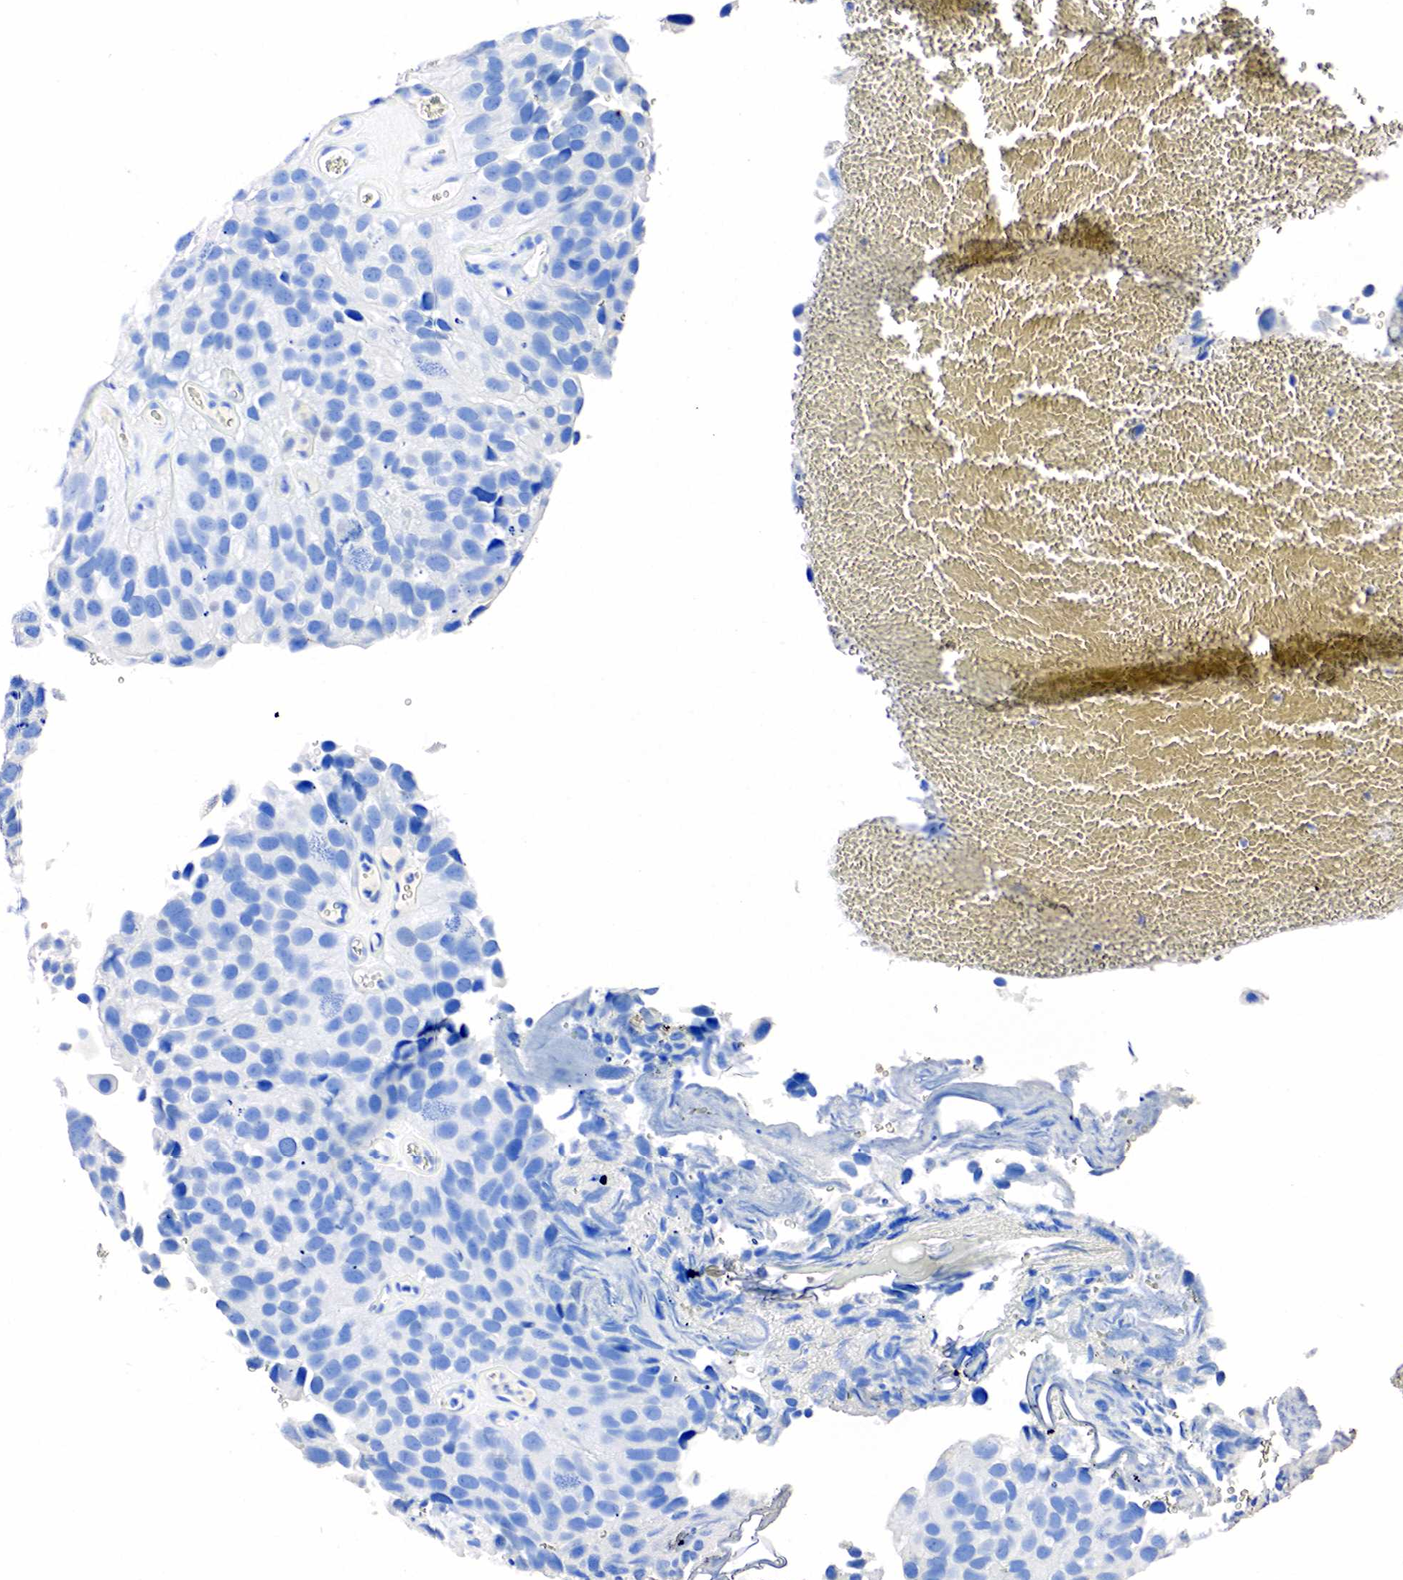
{"staining": {"intensity": "negative", "quantity": "none", "location": "none"}, "tissue": "urothelial cancer", "cell_type": "Tumor cells", "image_type": "cancer", "snomed": [{"axis": "morphology", "description": "Urothelial carcinoma, High grade"}, {"axis": "topography", "description": "Urinary bladder"}], "caption": "Histopathology image shows no protein expression in tumor cells of urothelial cancer tissue.", "gene": "SST", "patient": {"sex": "male", "age": 72}}